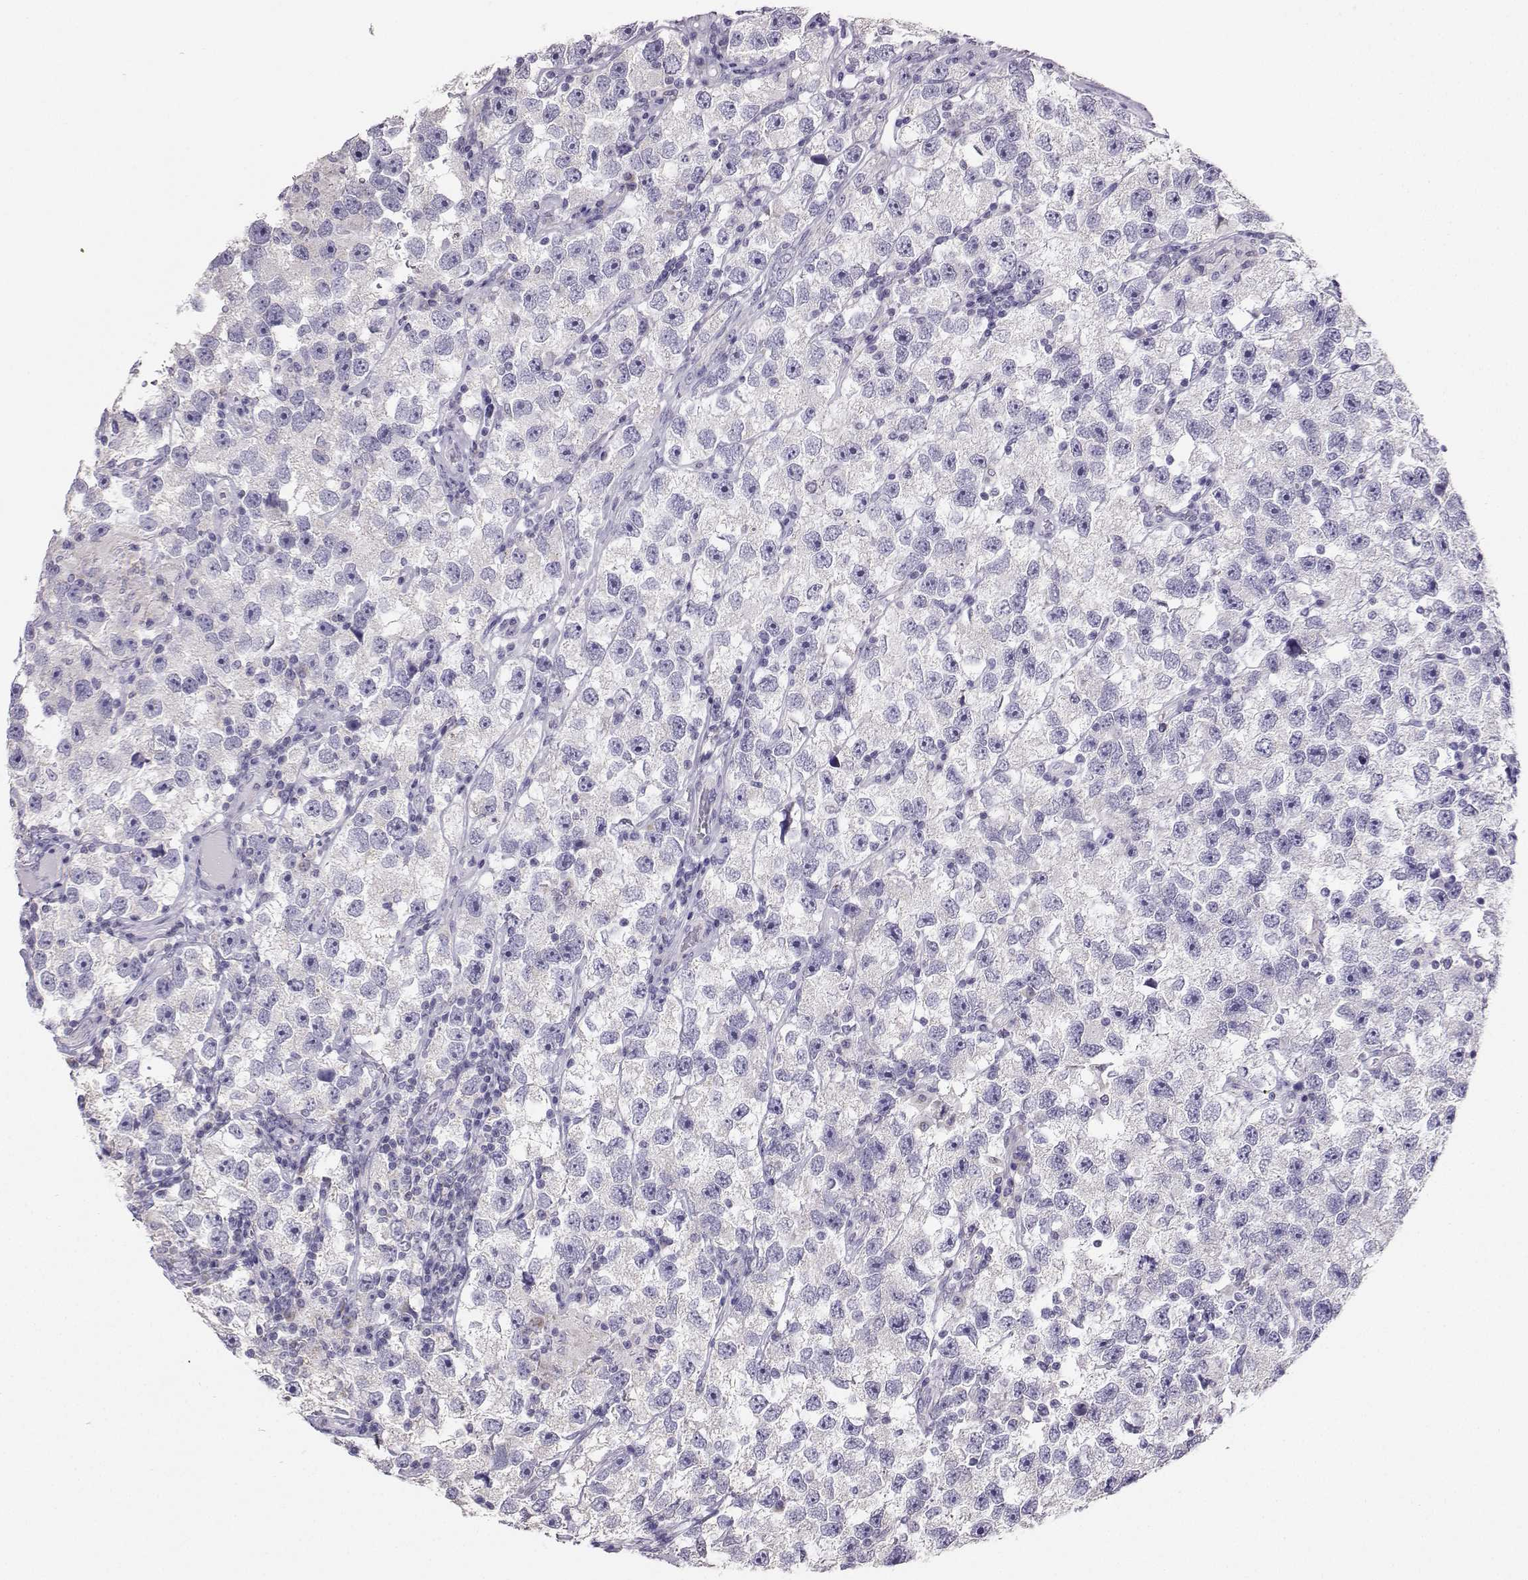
{"staining": {"intensity": "negative", "quantity": "none", "location": "none"}, "tissue": "testis cancer", "cell_type": "Tumor cells", "image_type": "cancer", "snomed": [{"axis": "morphology", "description": "Seminoma, NOS"}, {"axis": "topography", "description": "Testis"}], "caption": "Human testis cancer (seminoma) stained for a protein using immunohistochemistry (IHC) demonstrates no expression in tumor cells.", "gene": "AVP", "patient": {"sex": "male", "age": 26}}